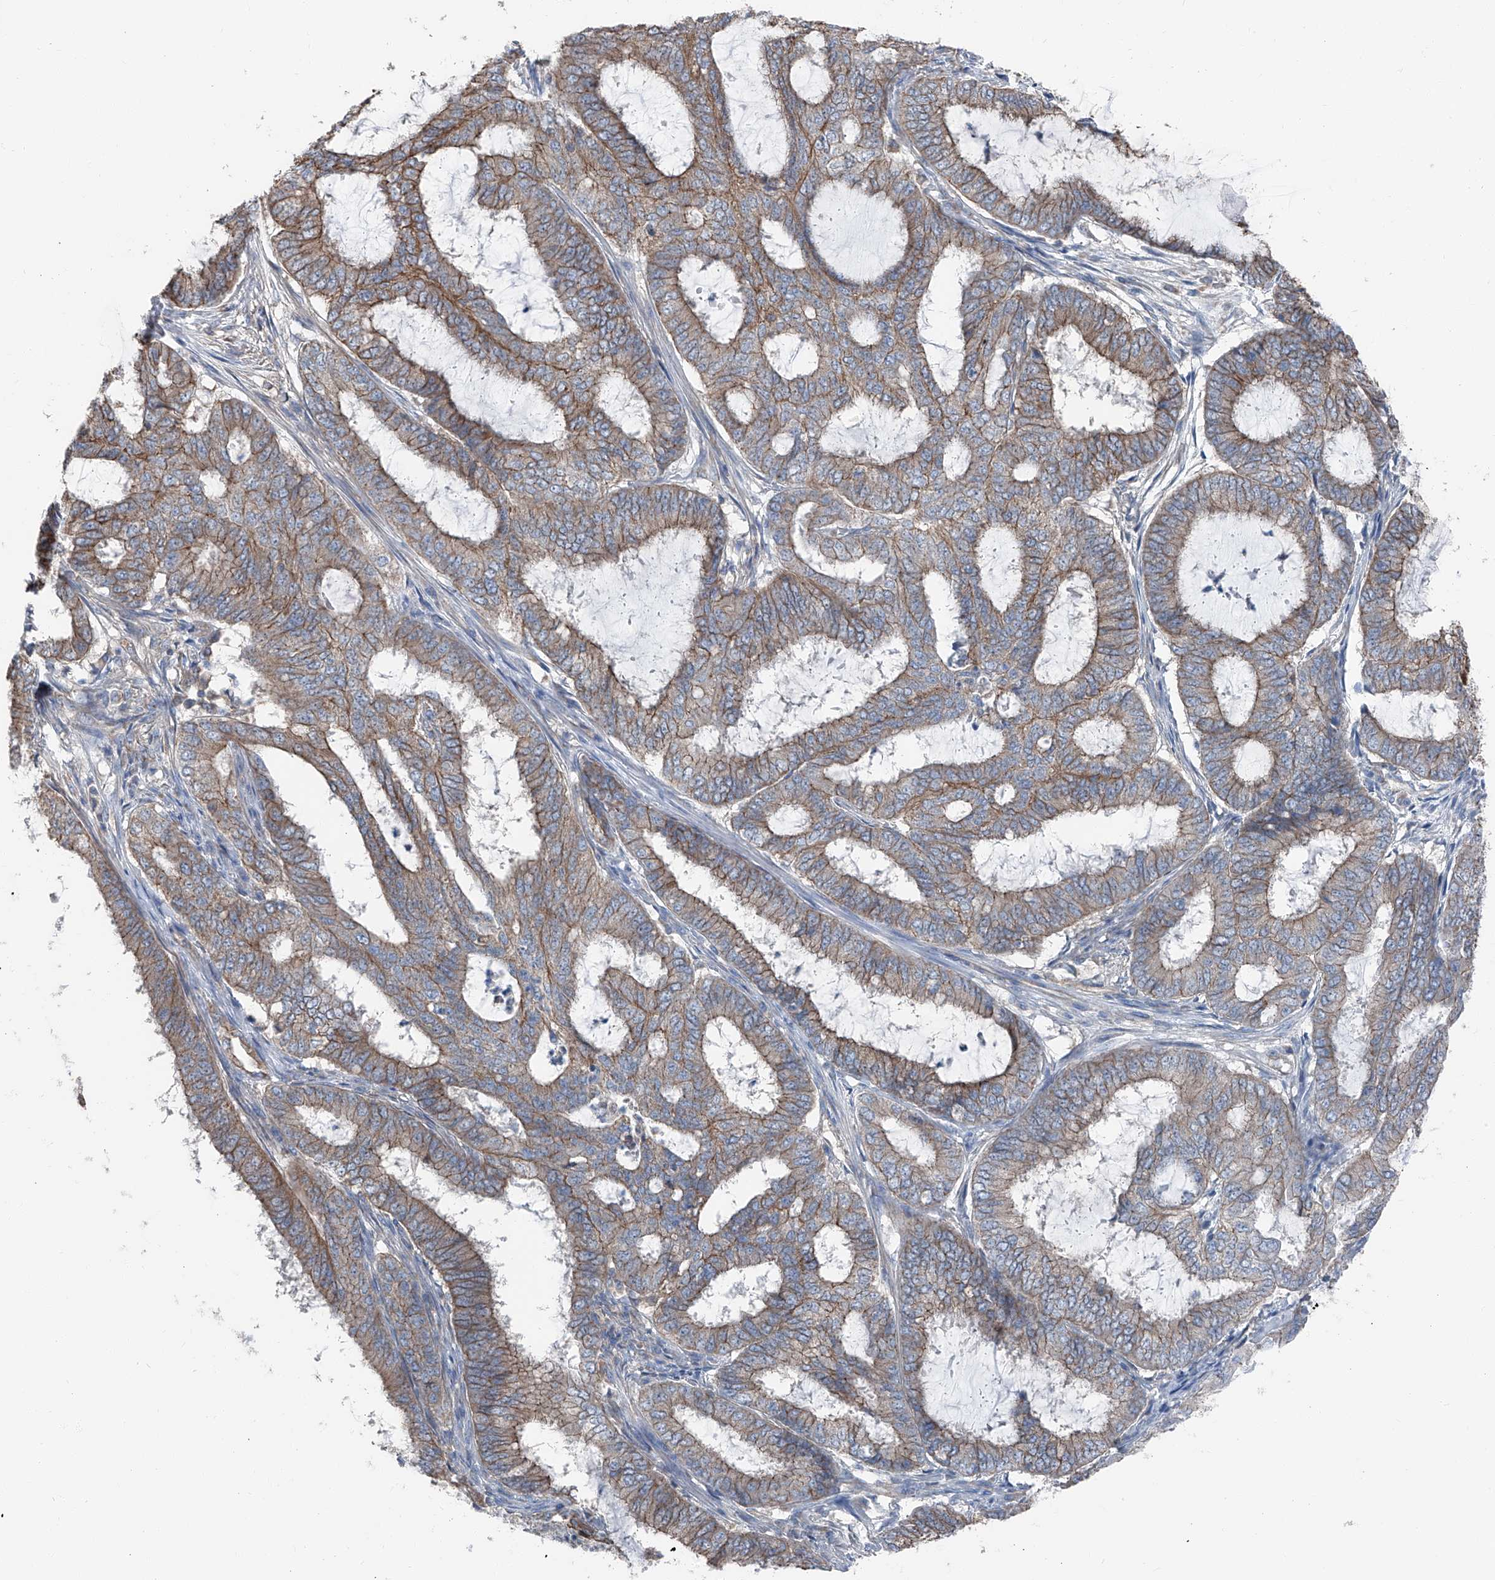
{"staining": {"intensity": "moderate", "quantity": ">75%", "location": "cytoplasmic/membranous"}, "tissue": "endometrial cancer", "cell_type": "Tumor cells", "image_type": "cancer", "snomed": [{"axis": "morphology", "description": "Adenocarcinoma, NOS"}, {"axis": "topography", "description": "Endometrium"}], "caption": "This is an image of IHC staining of endometrial adenocarcinoma, which shows moderate staining in the cytoplasmic/membranous of tumor cells.", "gene": "GPR142", "patient": {"sex": "female", "age": 51}}